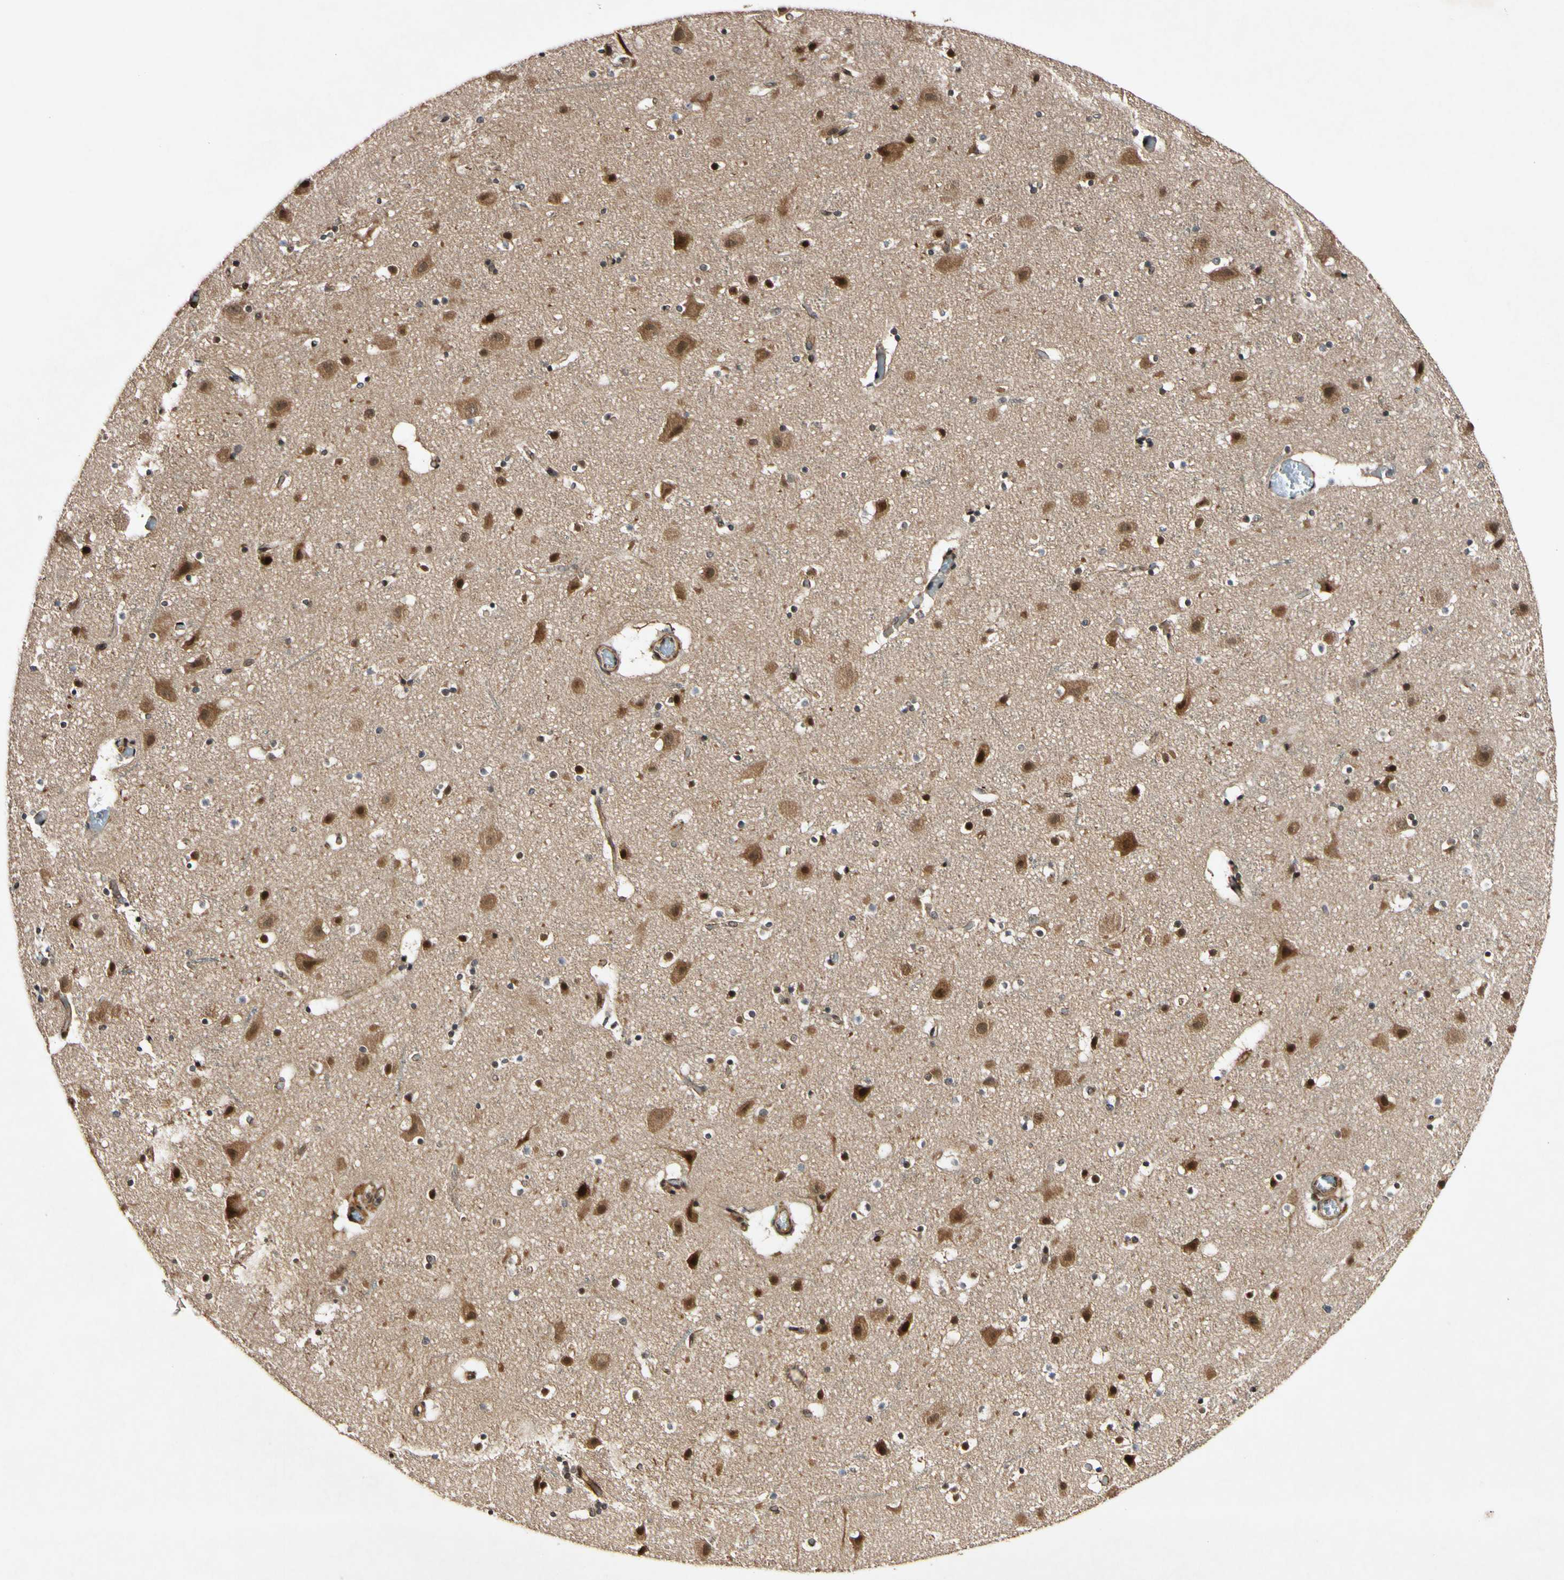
{"staining": {"intensity": "weak", "quantity": "25%-75%", "location": "cytoplasmic/membranous"}, "tissue": "cerebral cortex", "cell_type": "Endothelial cells", "image_type": "normal", "snomed": [{"axis": "morphology", "description": "Normal tissue, NOS"}, {"axis": "topography", "description": "Cerebral cortex"}], "caption": "Approximately 25%-75% of endothelial cells in unremarkable cerebral cortex exhibit weak cytoplasmic/membranous protein expression as visualized by brown immunohistochemical staining.", "gene": "CSNK1E", "patient": {"sex": "male", "age": 45}}